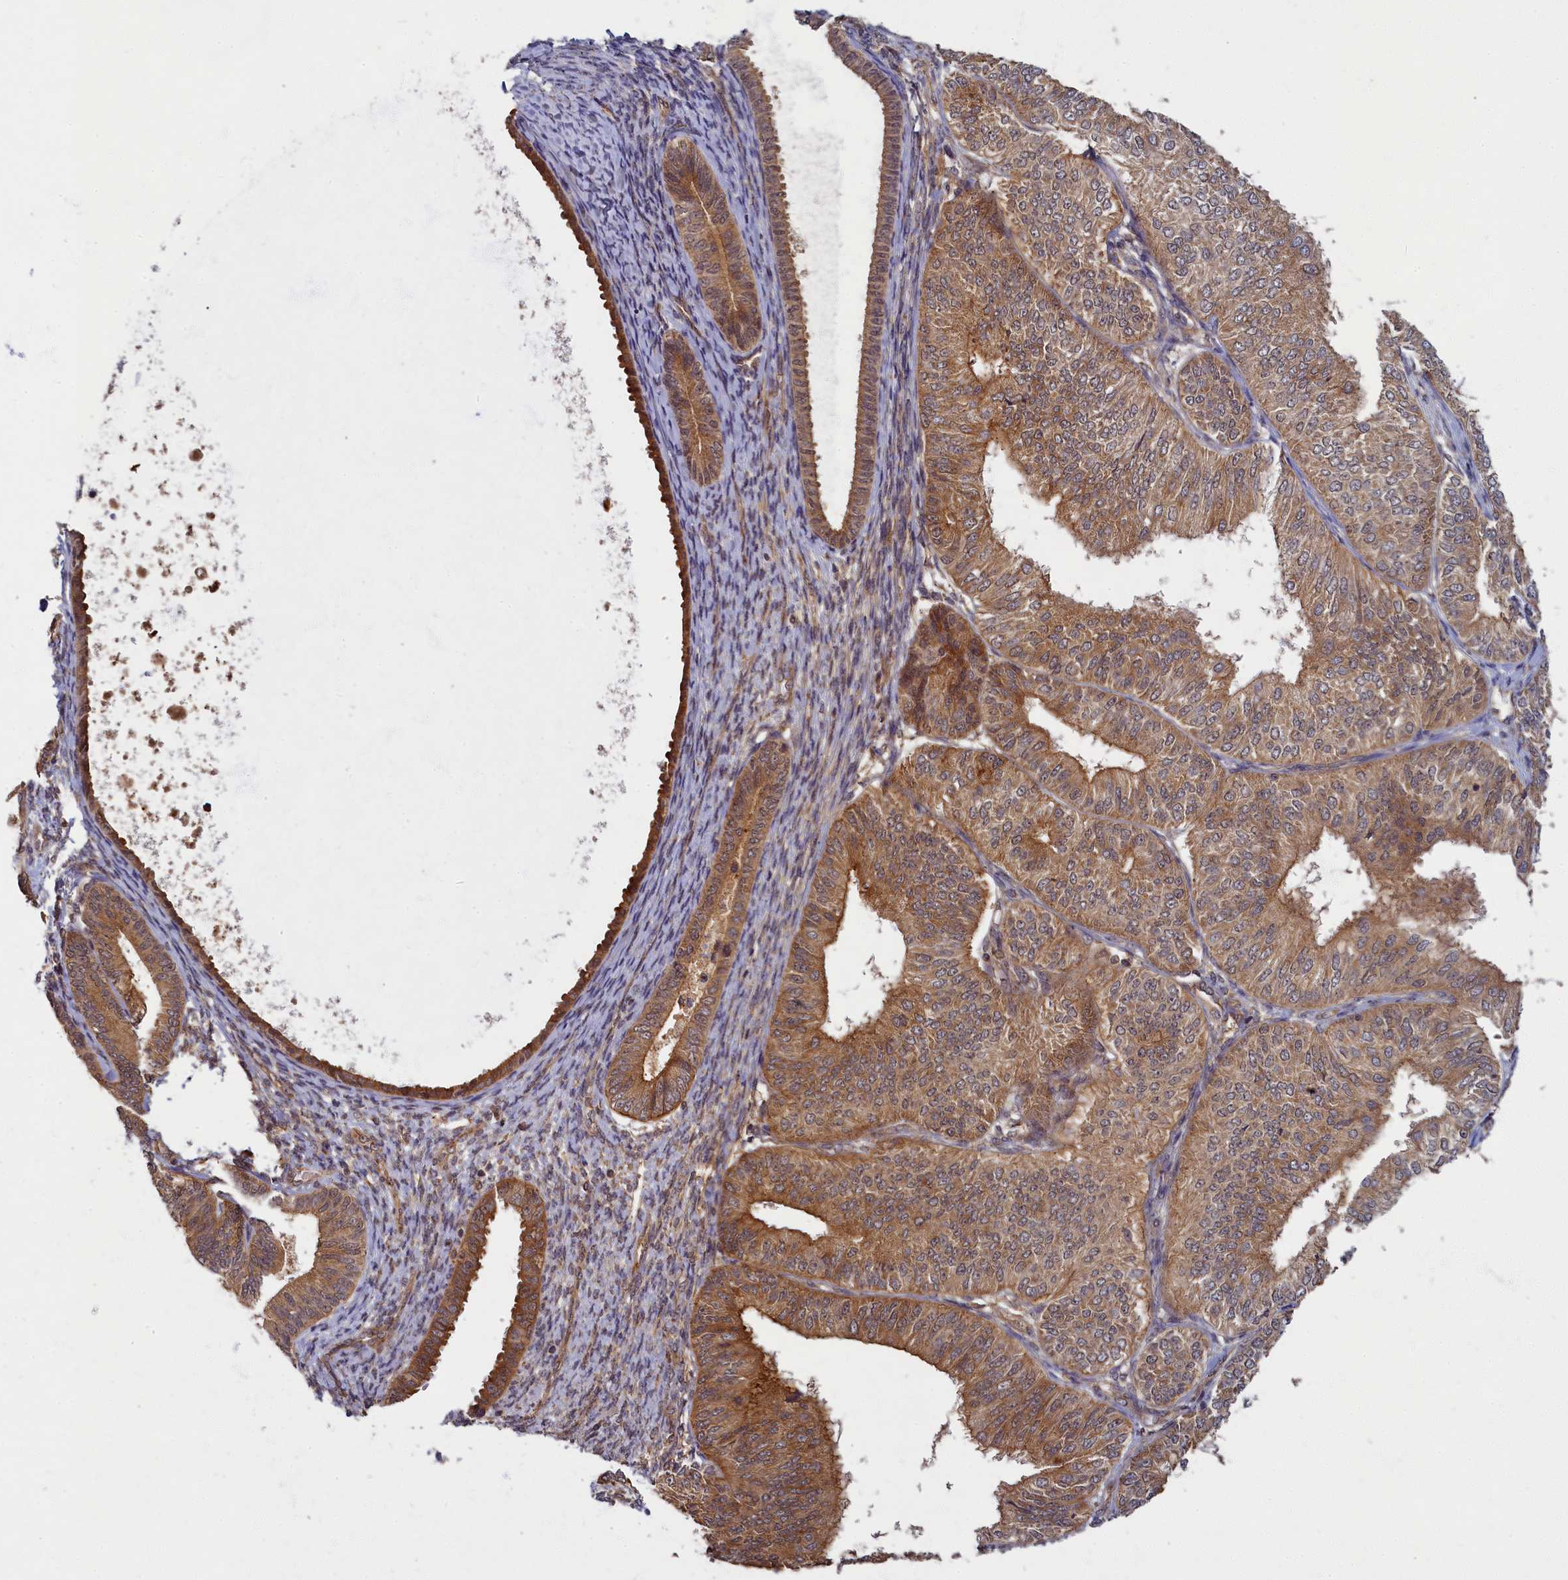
{"staining": {"intensity": "moderate", "quantity": ">75%", "location": "cytoplasmic/membranous"}, "tissue": "endometrial cancer", "cell_type": "Tumor cells", "image_type": "cancer", "snomed": [{"axis": "morphology", "description": "Adenocarcinoma, NOS"}, {"axis": "topography", "description": "Endometrium"}], "caption": "The image demonstrates staining of endometrial cancer (adenocarcinoma), revealing moderate cytoplasmic/membranous protein positivity (brown color) within tumor cells. (DAB (3,3'-diaminobenzidine) IHC, brown staining for protein, blue staining for nuclei).", "gene": "BICD1", "patient": {"sex": "female", "age": 58}}